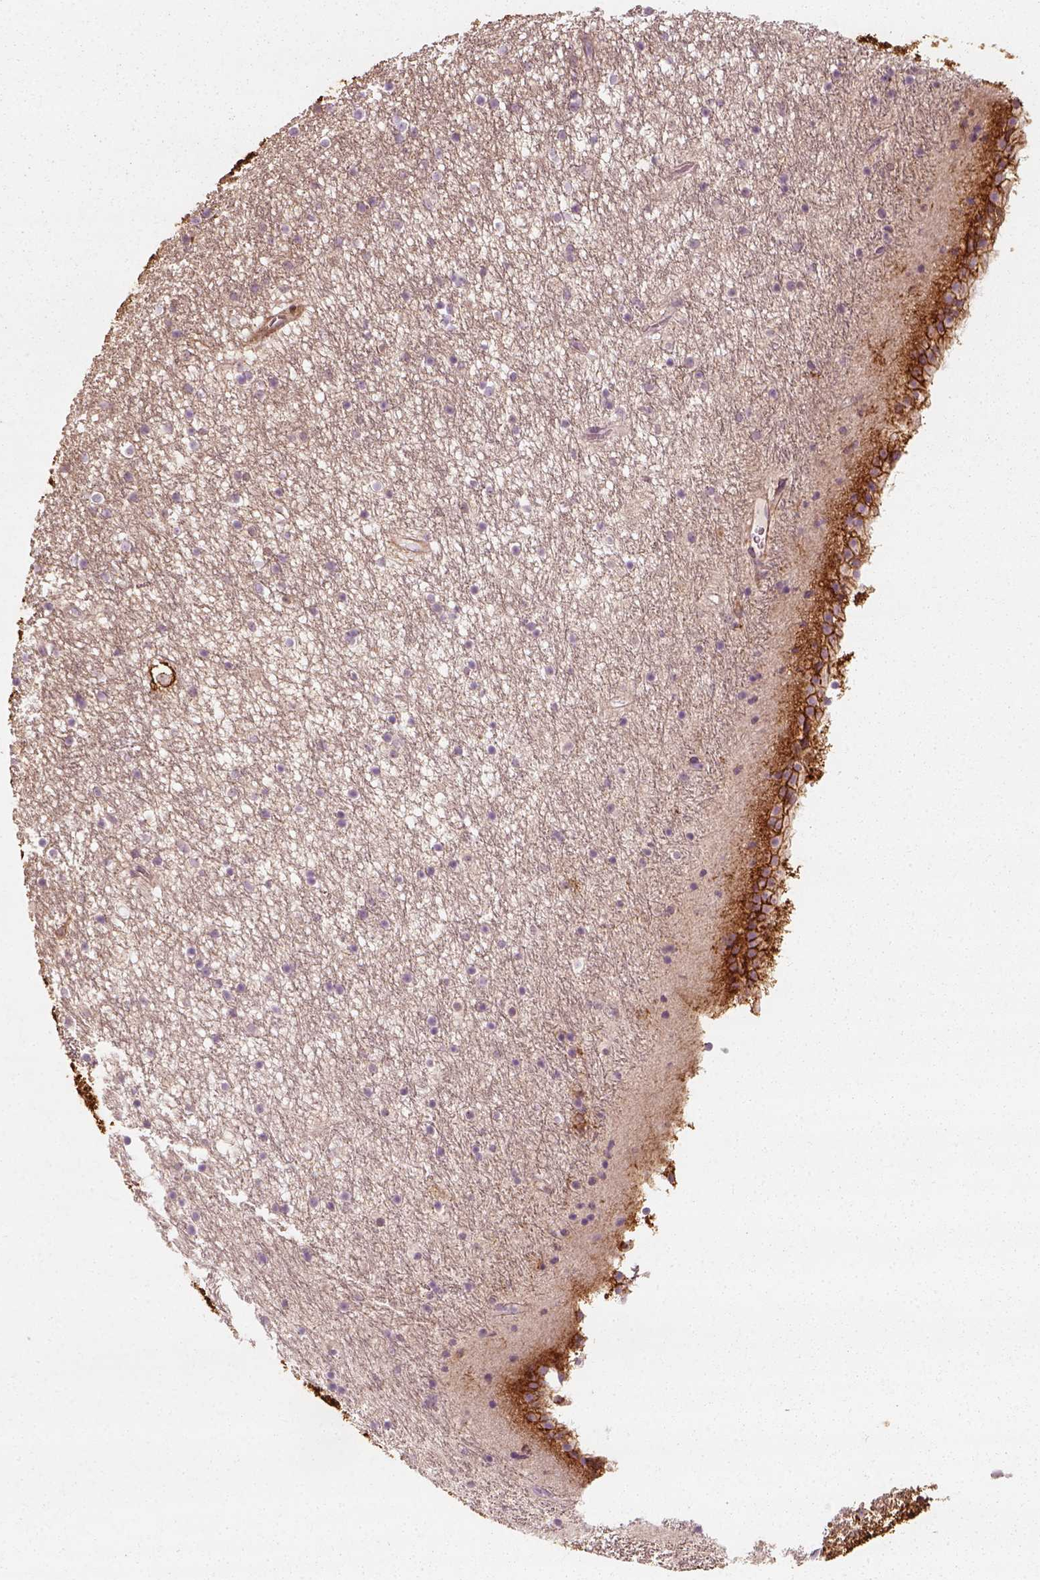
{"staining": {"intensity": "strong", "quantity": "<25%", "location": "cytoplasmic/membranous"}, "tissue": "caudate", "cell_type": "Glial cells", "image_type": "normal", "snomed": [{"axis": "morphology", "description": "Normal tissue, NOS"}, {"axis": "topography", "description": "Lateral ventricle wall"}], "caption": "IHC photomicrograph of benign caudate stained for a protein (brown), which exhibits medium levels of strong cytoplasmic/membranous expression in approximately <25% of glial cells.", "gene": "NPTN", "patient": {"sex": "female", "age": 71}}